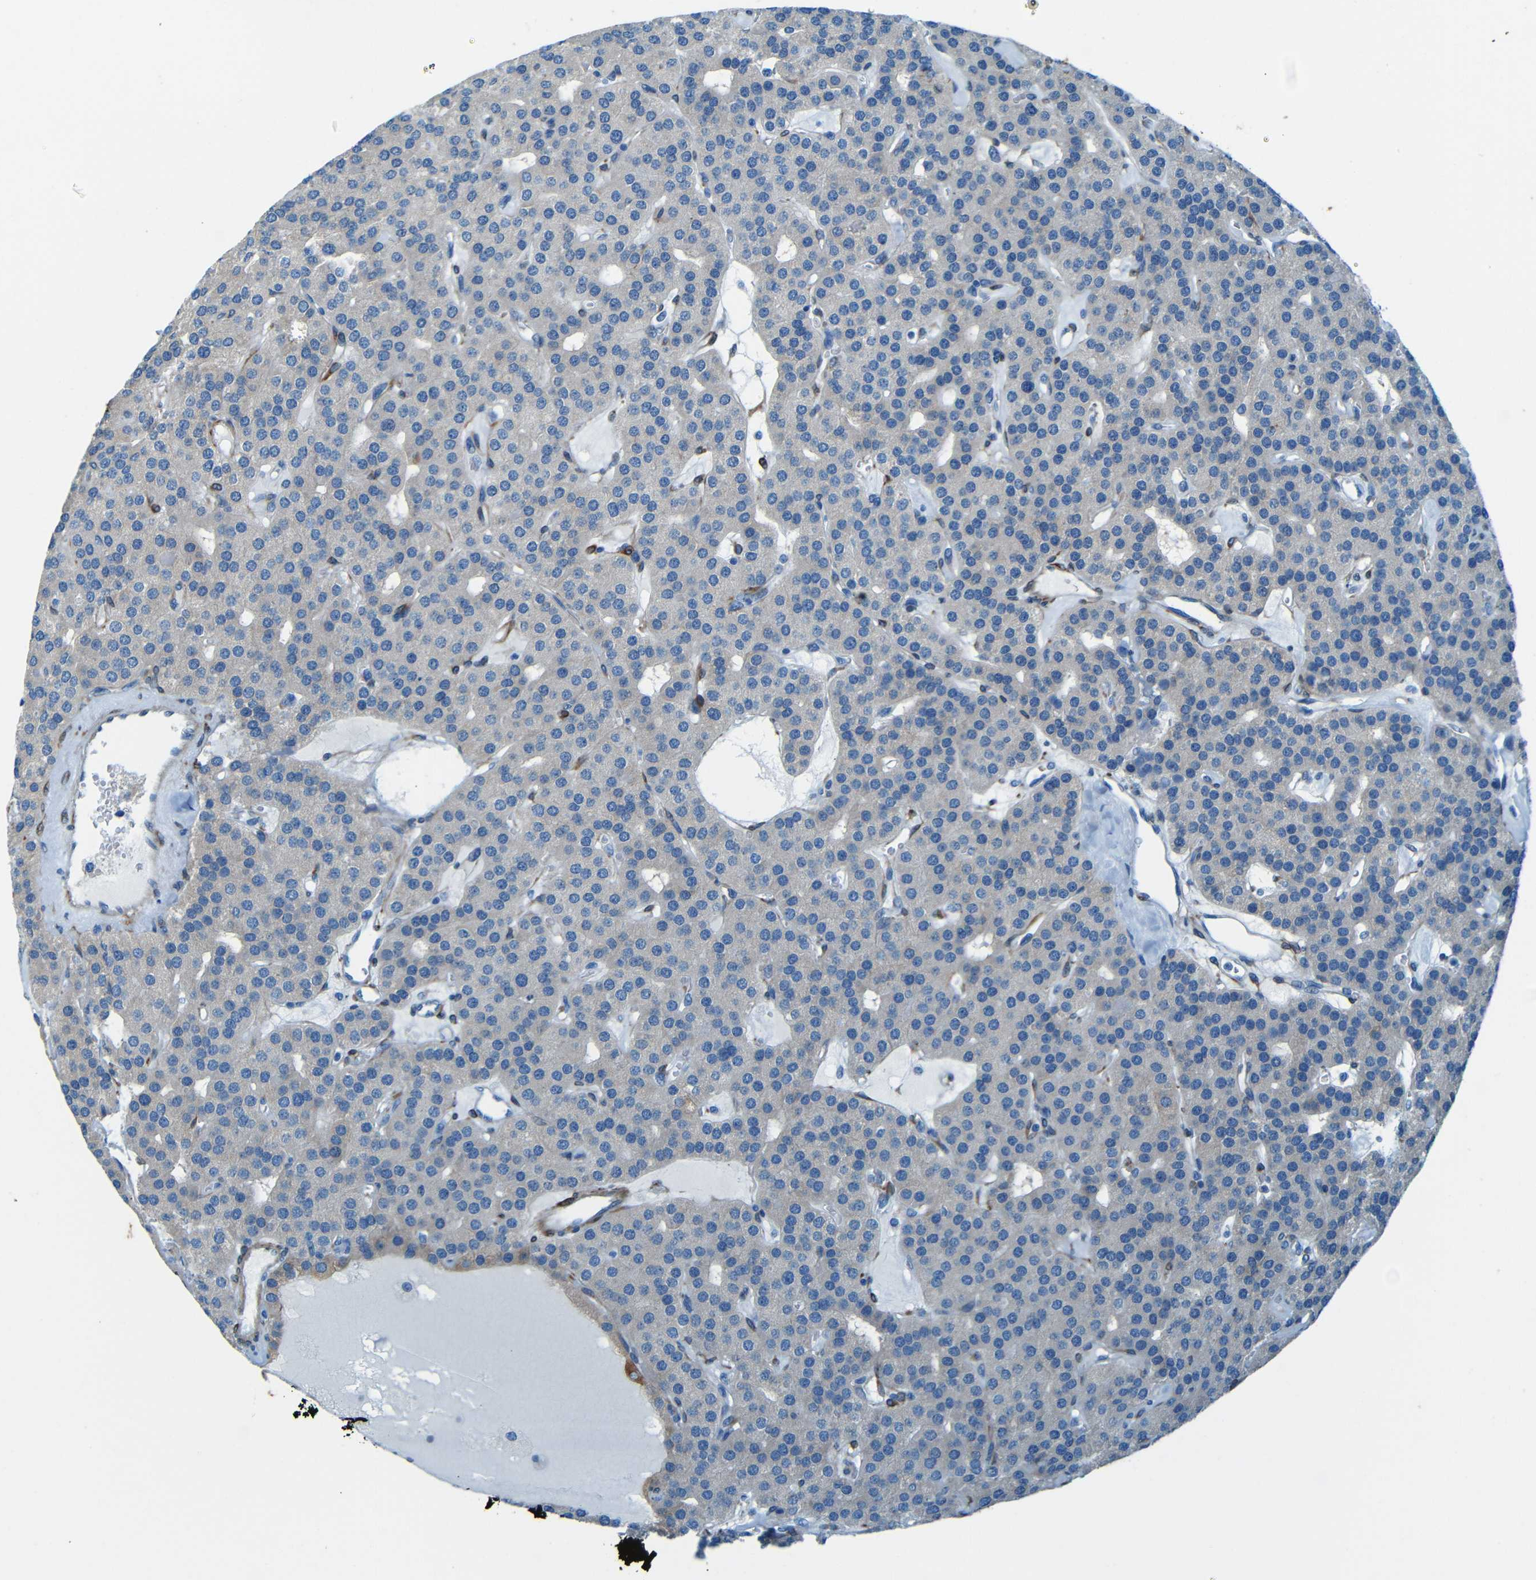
{"staining": {"intensity": "negative", "quantity": "none", "location": "none"}, "tissue": "parathyroid gland", "cell_type": "Glandular cells", "image_type": "normal", "snomed": [{"axis": "morphology", "description": "Normal tissue, NOS"}, {"axis": "morphology", "description": "Adenoma, NOS"}, {"axis": "topography", "description": "Parathyroid gland"}], "caption": "IHC histopathology image of benign parathyroid gland stained for a protein (brown), which exhibits no positivity in glandular cells.", "gene": "MAP2", "patient": {"sex": "female", "age": 86}}